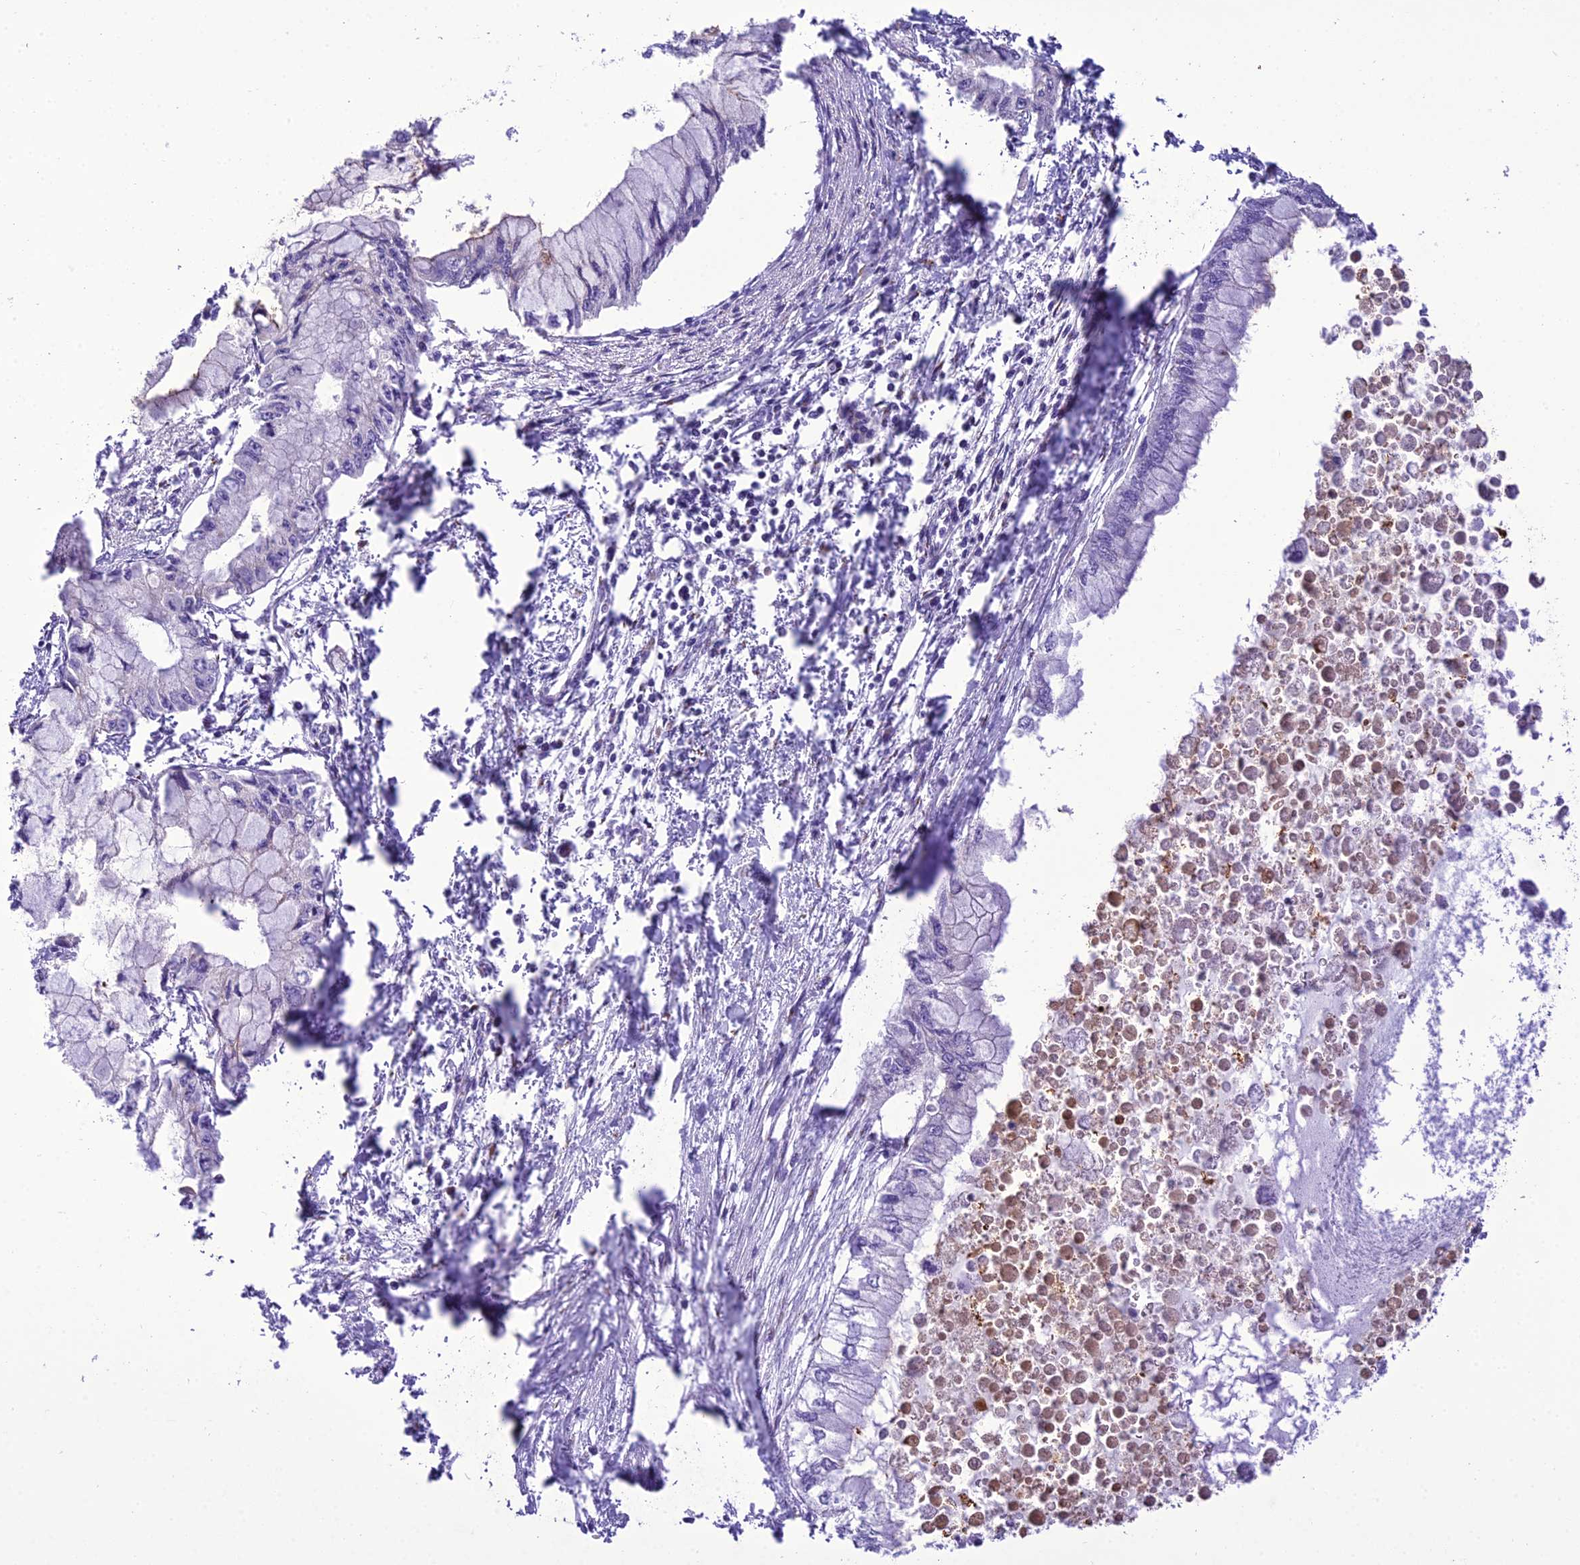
{"staining": {"intensity": "negative", "quantity": "none", "location": "none"}, "tissue": "pancreatic cancer", "cell_type": "Tumor cells", "image_type": "cancer", "snomed": [{"axis": "morphology", "description": "Adenocarcinoma, NOS"}, {"axis": "topography", "description": "Pancreas"}], "caption": "This photomicrograph is of pancreatic cancer (adenocarcinoma) stained with immunohistochemistry to label a protein in brown with the nuclei are counter-stained blue. There is no staining in tumor cells. (Brightfield microscopy of DAB immunohistochemistry (IHC) at high magnification).", "gene": "GOLM2", "patient": {"sex": "male", "age": 48}}